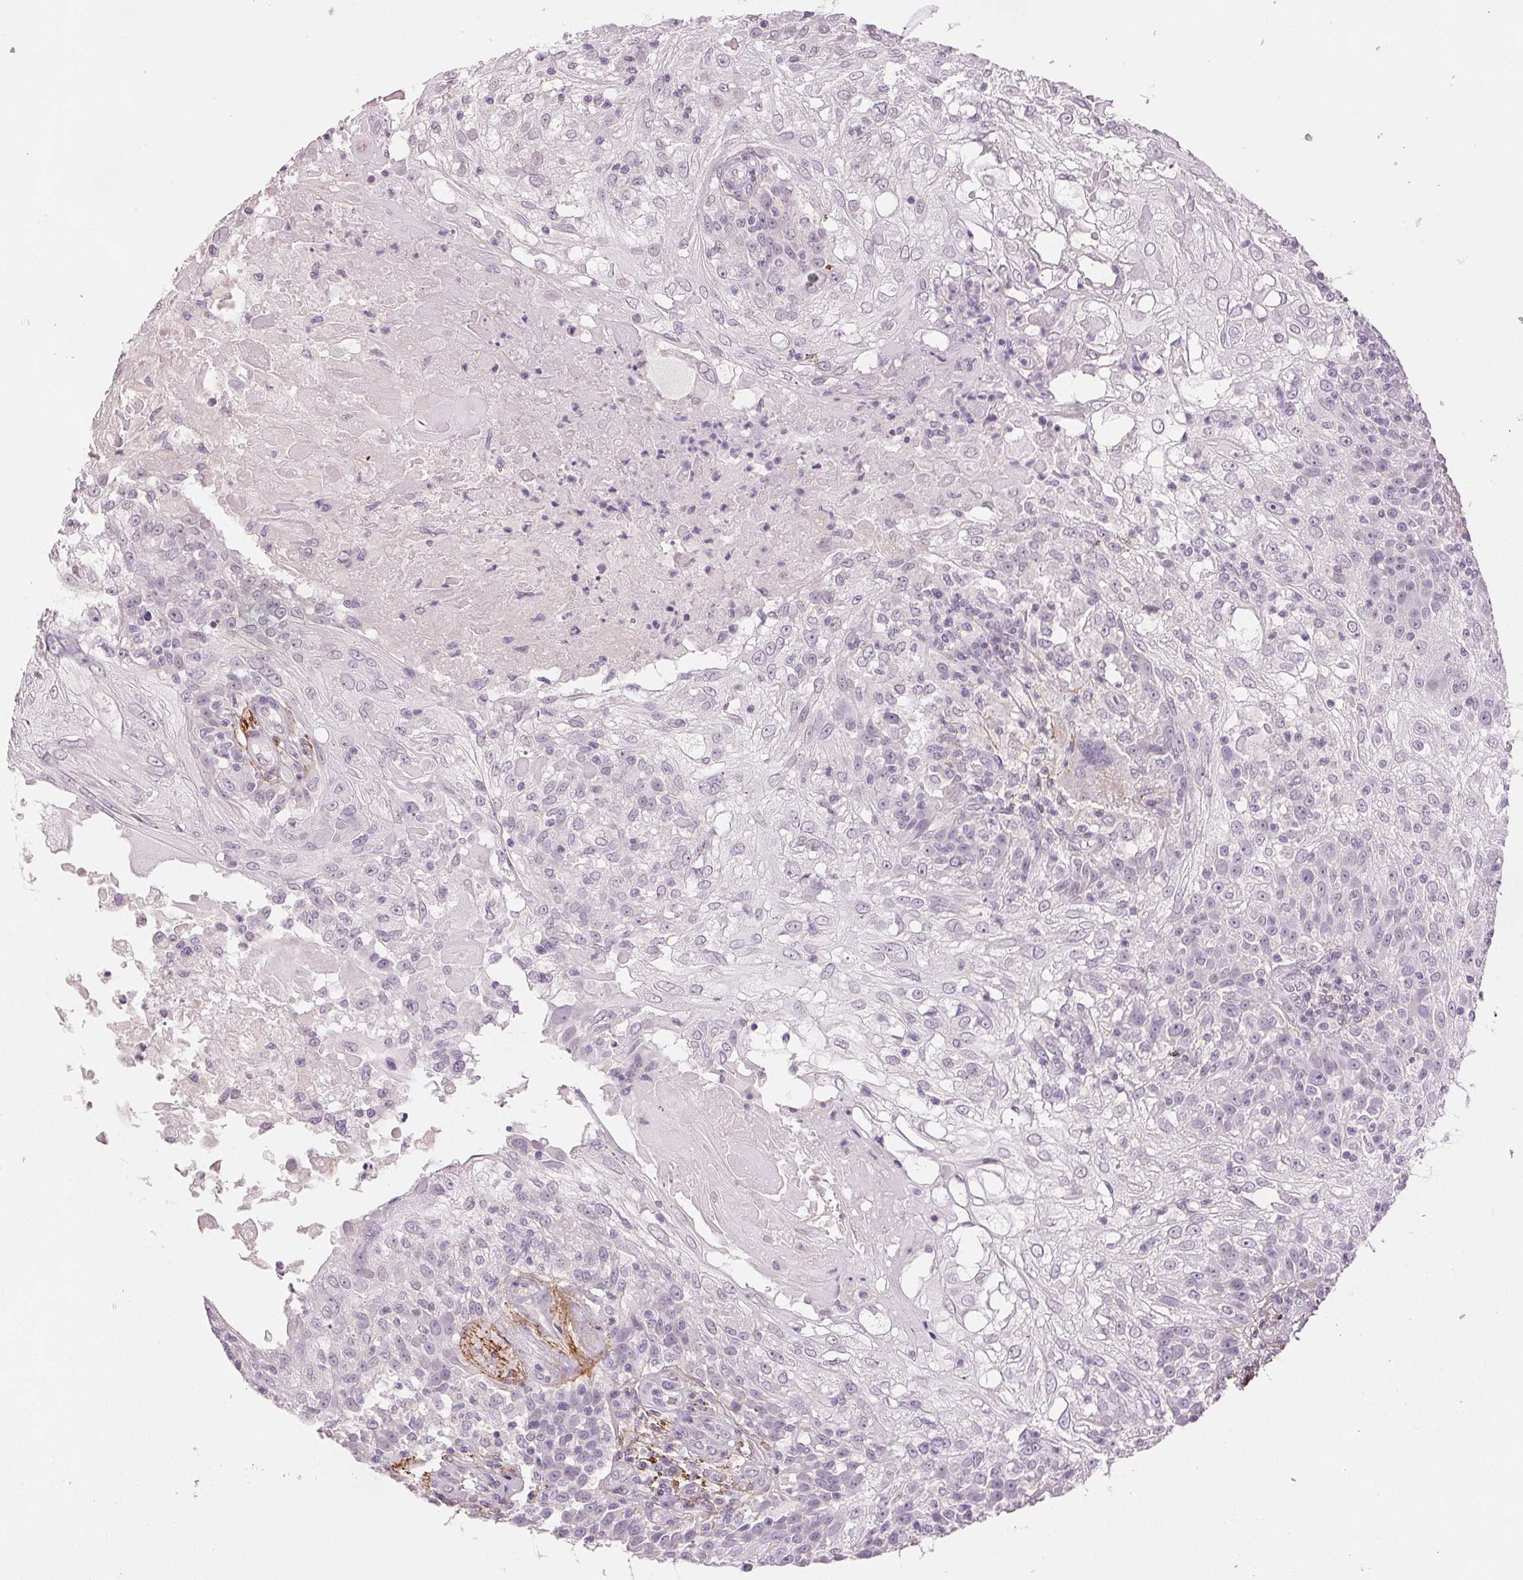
{"staining": {"intensity": "negative", "quantity": "none", "location": "none"}, "tissue": "skin cancer", "cell_type": "Tumor cells", "image_type": "cancer", "snomed": [{"axis": "morphology", "description": "Normal tissue, NOS"}, {"axis": "morphology", "description": "Squamous cell carcinoma, NOS"}, {"axis": "topography", "description": "Skin"}], "caption": "This is an IHC image of human squamous cell carcinoma (skin). There is no staining in tumor cells.", "gene": "FBN1", "patient": {"sex": "female", "age": 83}}